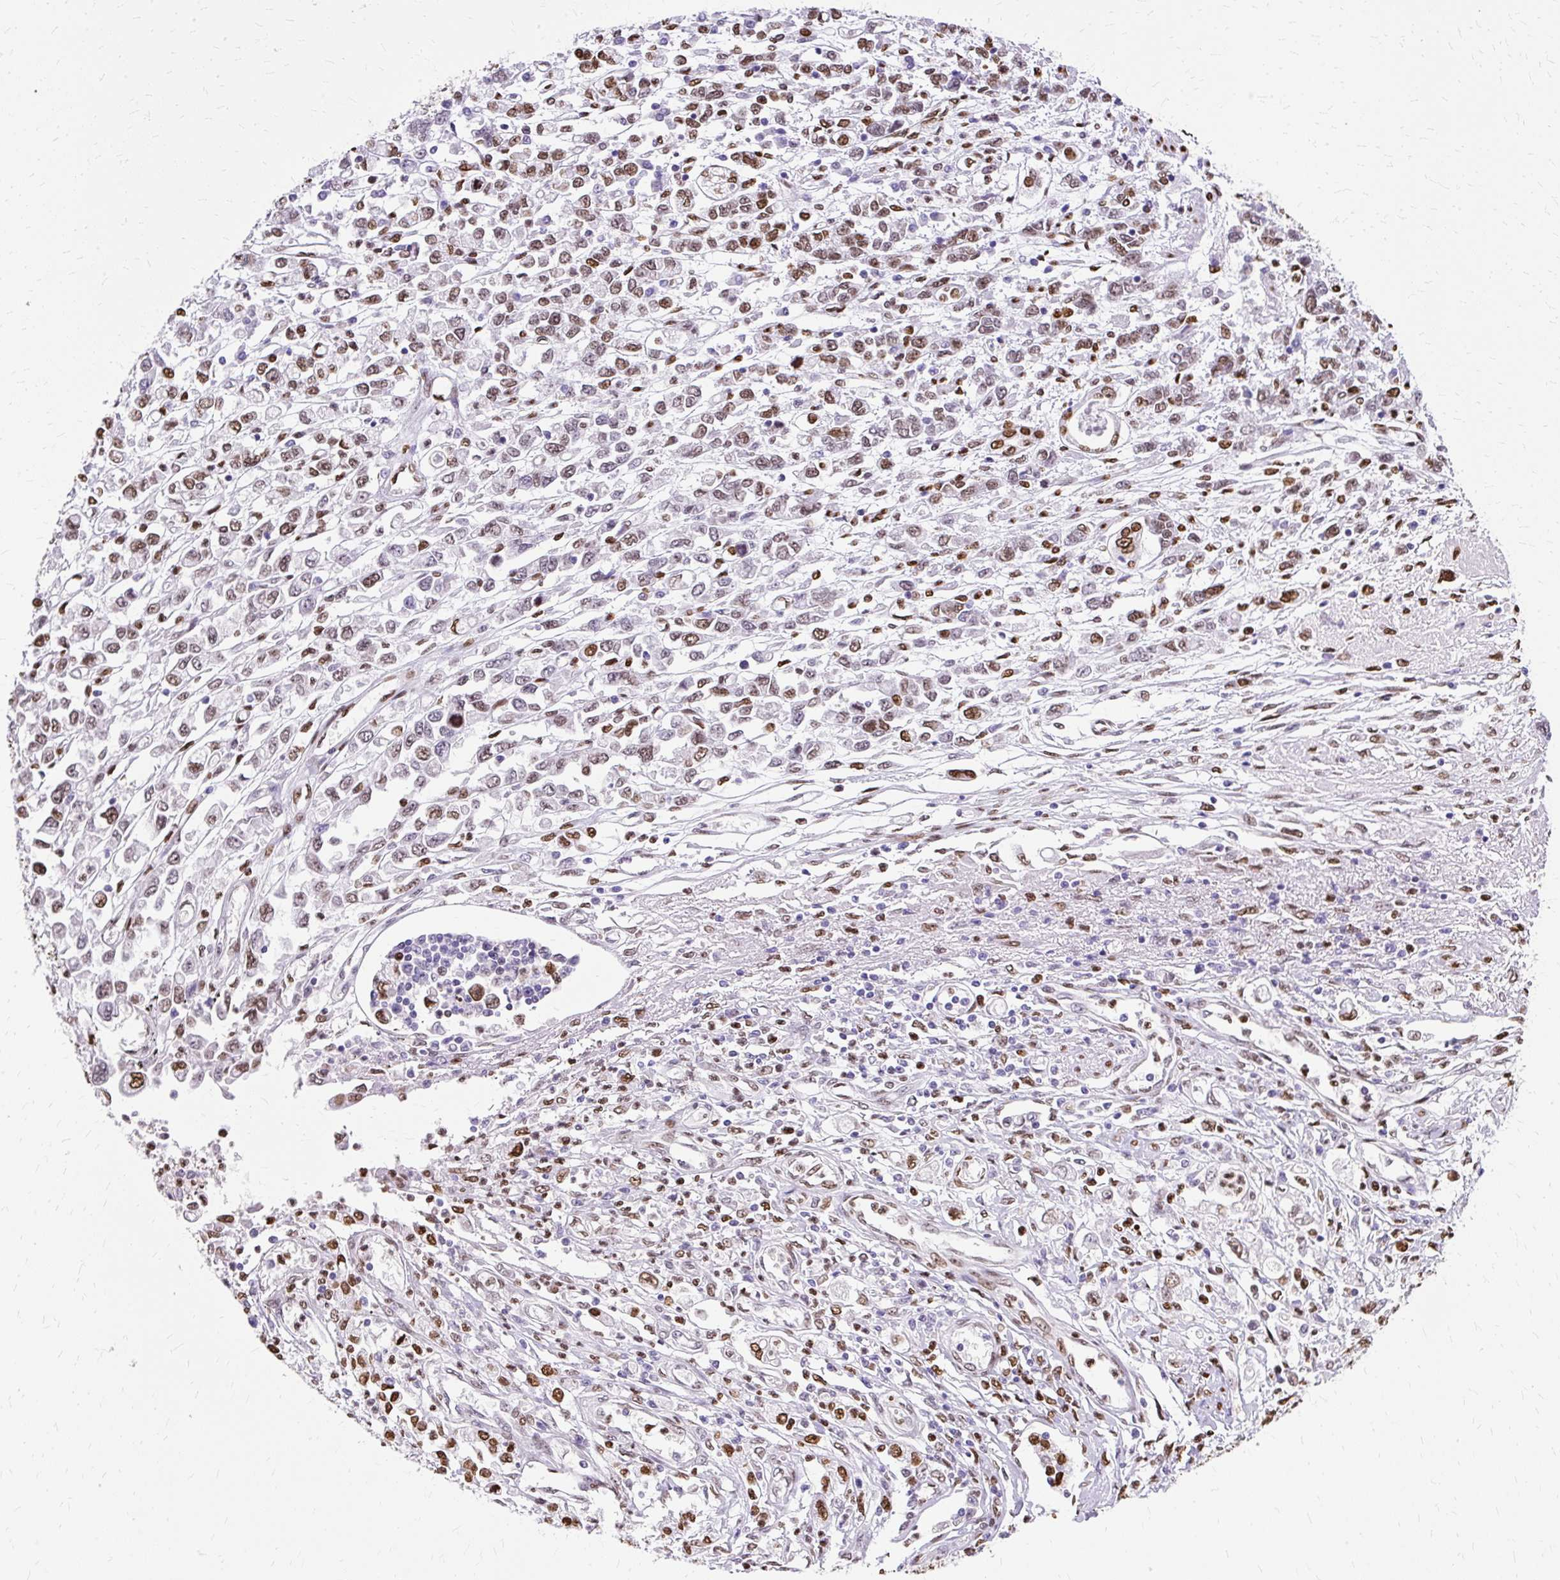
{"staining": {"intensity": "moderate", "quantity": ">75%", "location": "nuclear"}, "tissue": "stomach cancer", "cell_type": "Tumor cells", "image_type": "cancer", "snomed": [{"axis": "morphology", "description": "Adenocarcinoma, NOS"}, {"axis": "topography", "description": "Stomach"}], "caption": "An image of human stomach cancer stained for a protein demonstrates moderate nuclear brown staining in tumor cells.", "gene": "TMEM184C", "patient": {"sex": "female", "age": 76}}